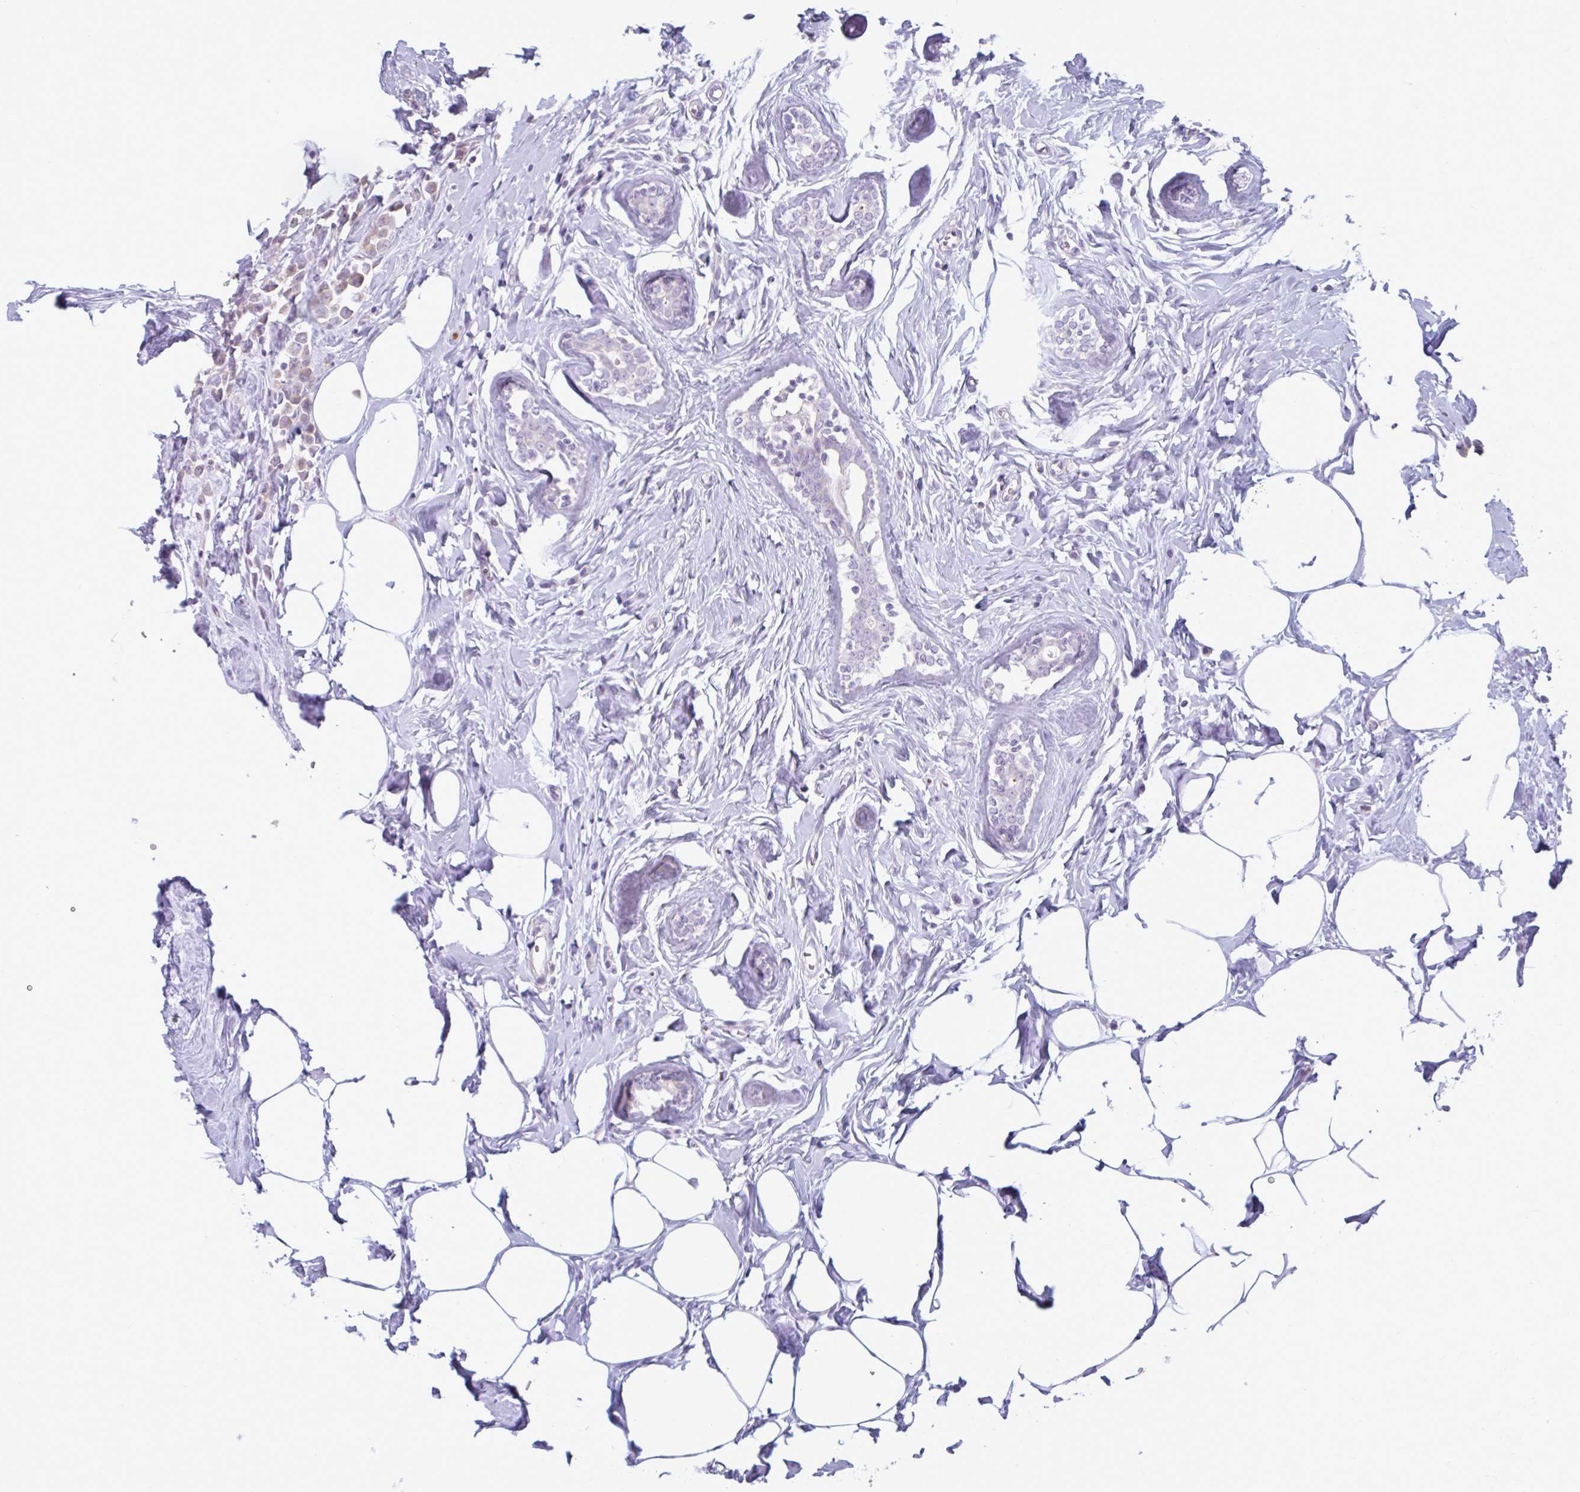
{"staining": {"intensity": "negative", "quantity": "none", "location": "none"}, "tissue": "breast cancer", "cell_type": "Tumor cells", "image_type": "cancer", "snomed": [{"axis": "morphology", "description": "Duct carcinoma"}, {"axis": "topography", "description": "Breast"}], "caption": "Human infiltrating ductal carcinoma (breast) stained for a protein using immunohistochemistry reveals no expression in tumor cells.", "gene": "CEP120", "patient": {"sex": "female", "age": 80}}